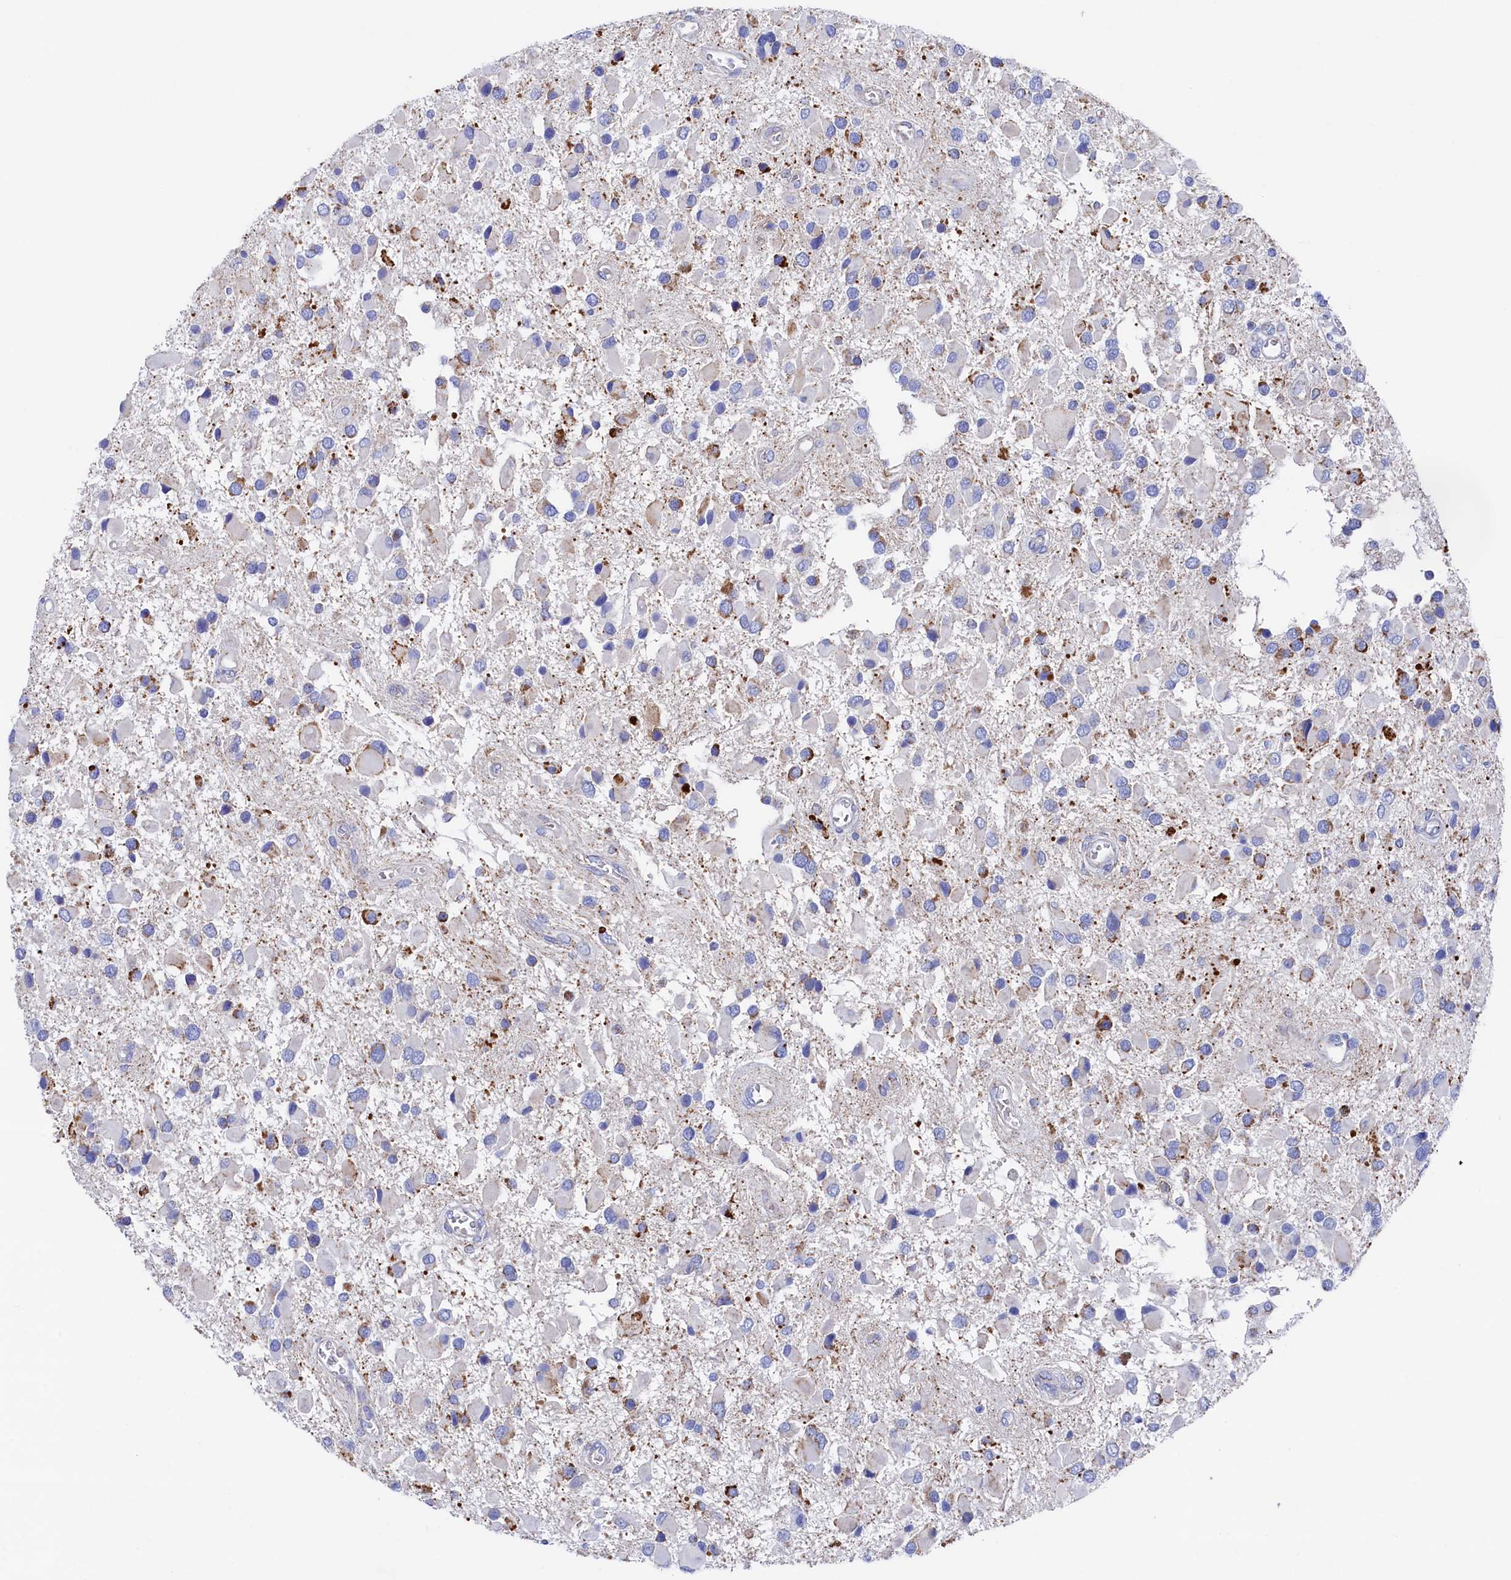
{"staining": {"intensity": "strong", "quantity": "<25%", "location": "cytoplasmic/membranous"}, "tissue": "glioma", "cell_type": "Tumor cells", "image_type": "cancer", "snomed": [{"axis": "morphology", "description": "Glioma, malignant, High grade"}, {"axis": "topography", "description": "Brain"}], "caption": "Protein expression analysis of human glioma reveals strong cytoplasmic/membranous expression in about <25% of tumor cells. (Stains: DAB (3,3'-diaminobenzidine) in brown, nuclei in blue, Microscopy: brightfield microscopy at high magnification).", "gene": "MMAB", "patient": {"sex": "male", "age": 53}}